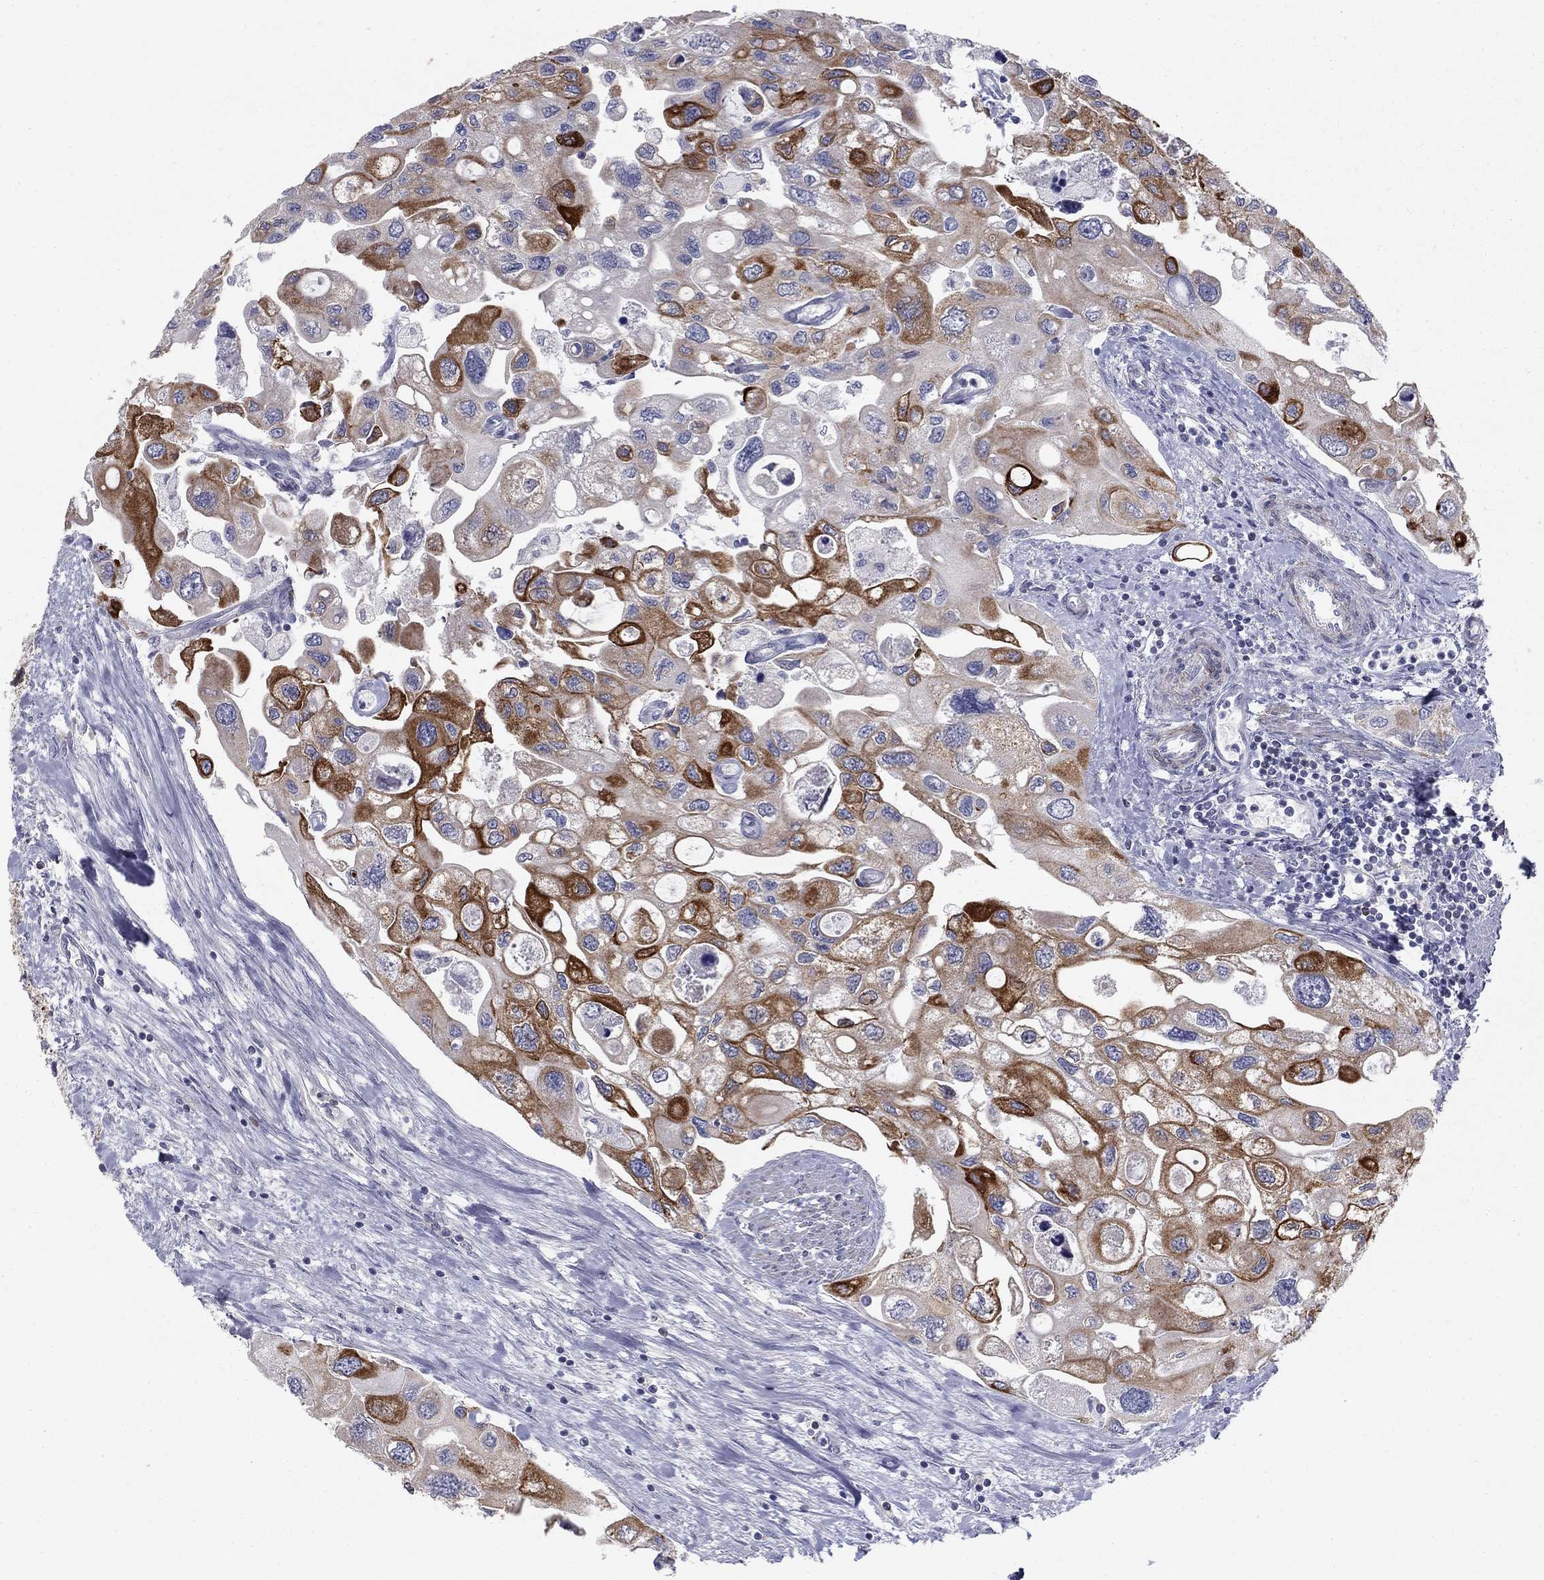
{"staining": {"intensity": "strong", "quantity": "25%-75%", "location": "cytoplasmic/membranous"}, "tissue": "urothelial cancer", "cell_type": "Tumor cells", "image_type": "cancer", "snomed": [{"axis": "morphology", "description": "Urothelial carcinoma, High grade"}, {"axis": "topography", "description": "Urinary bladder"}], "caption": "Urothelial carcinoma (high-grade) was stained to show a protein in brown. There is high levels of strong cytoplasmic/membranous expression in about 25%-75% of tumor cells.", "gene": "NTRK2", "patient": {"sex": "male", "age": 59}}